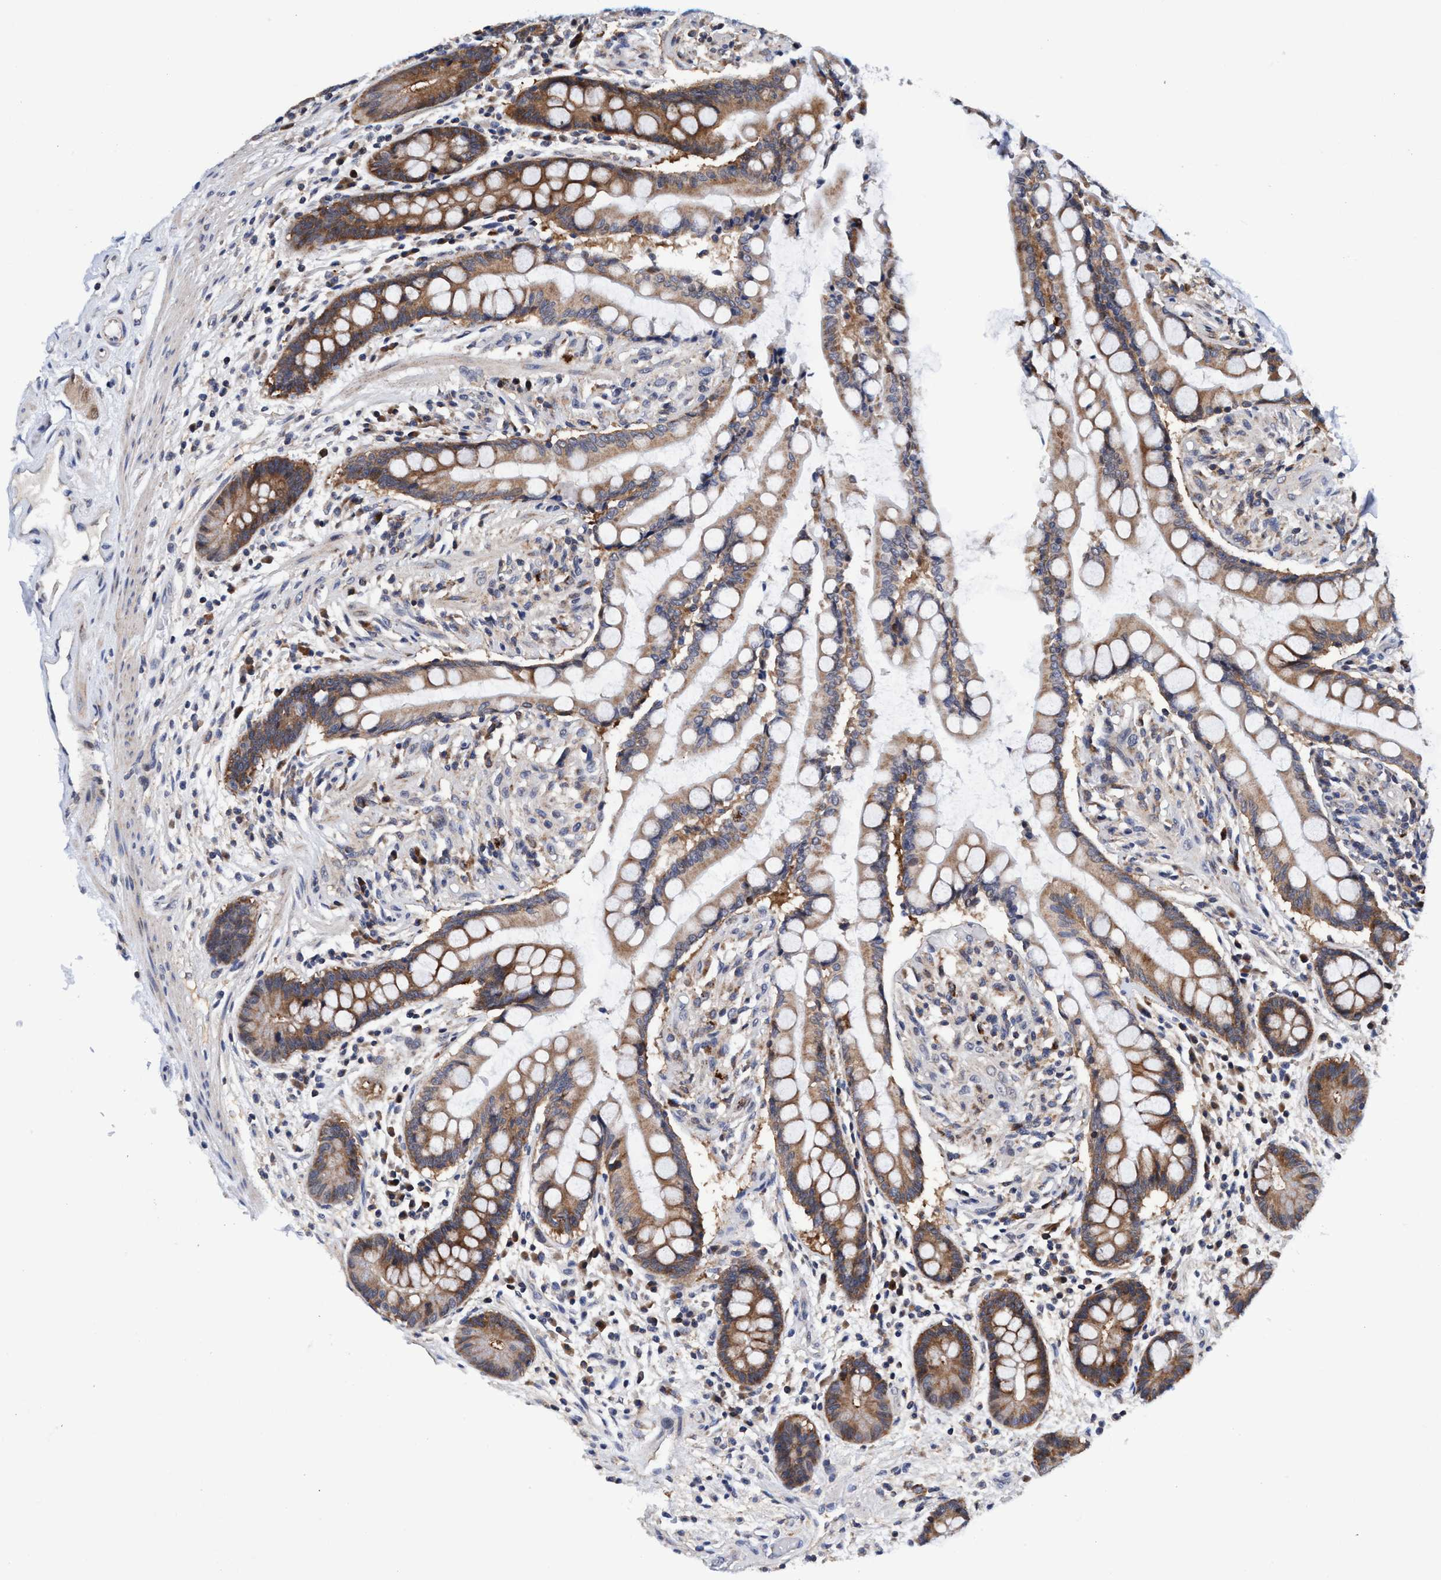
{"staining": {"intensity": "negative", "quantity": "none", "location": "none"}, "tissue": "colon", "cell_type": "Endothelial cells", "image_type": "normal", "snomed": [{"axis": "morphology", "description": "Normal tissue, NOS"}, {"axis": "topography", "description": "Colon"}], "caption": "Human colon stained for a protein using immunohistochemistry demonstrates no positivity in endothelial cells.", "gene": "AGAP2", "patient": {"sex": "male", "age": 73}}